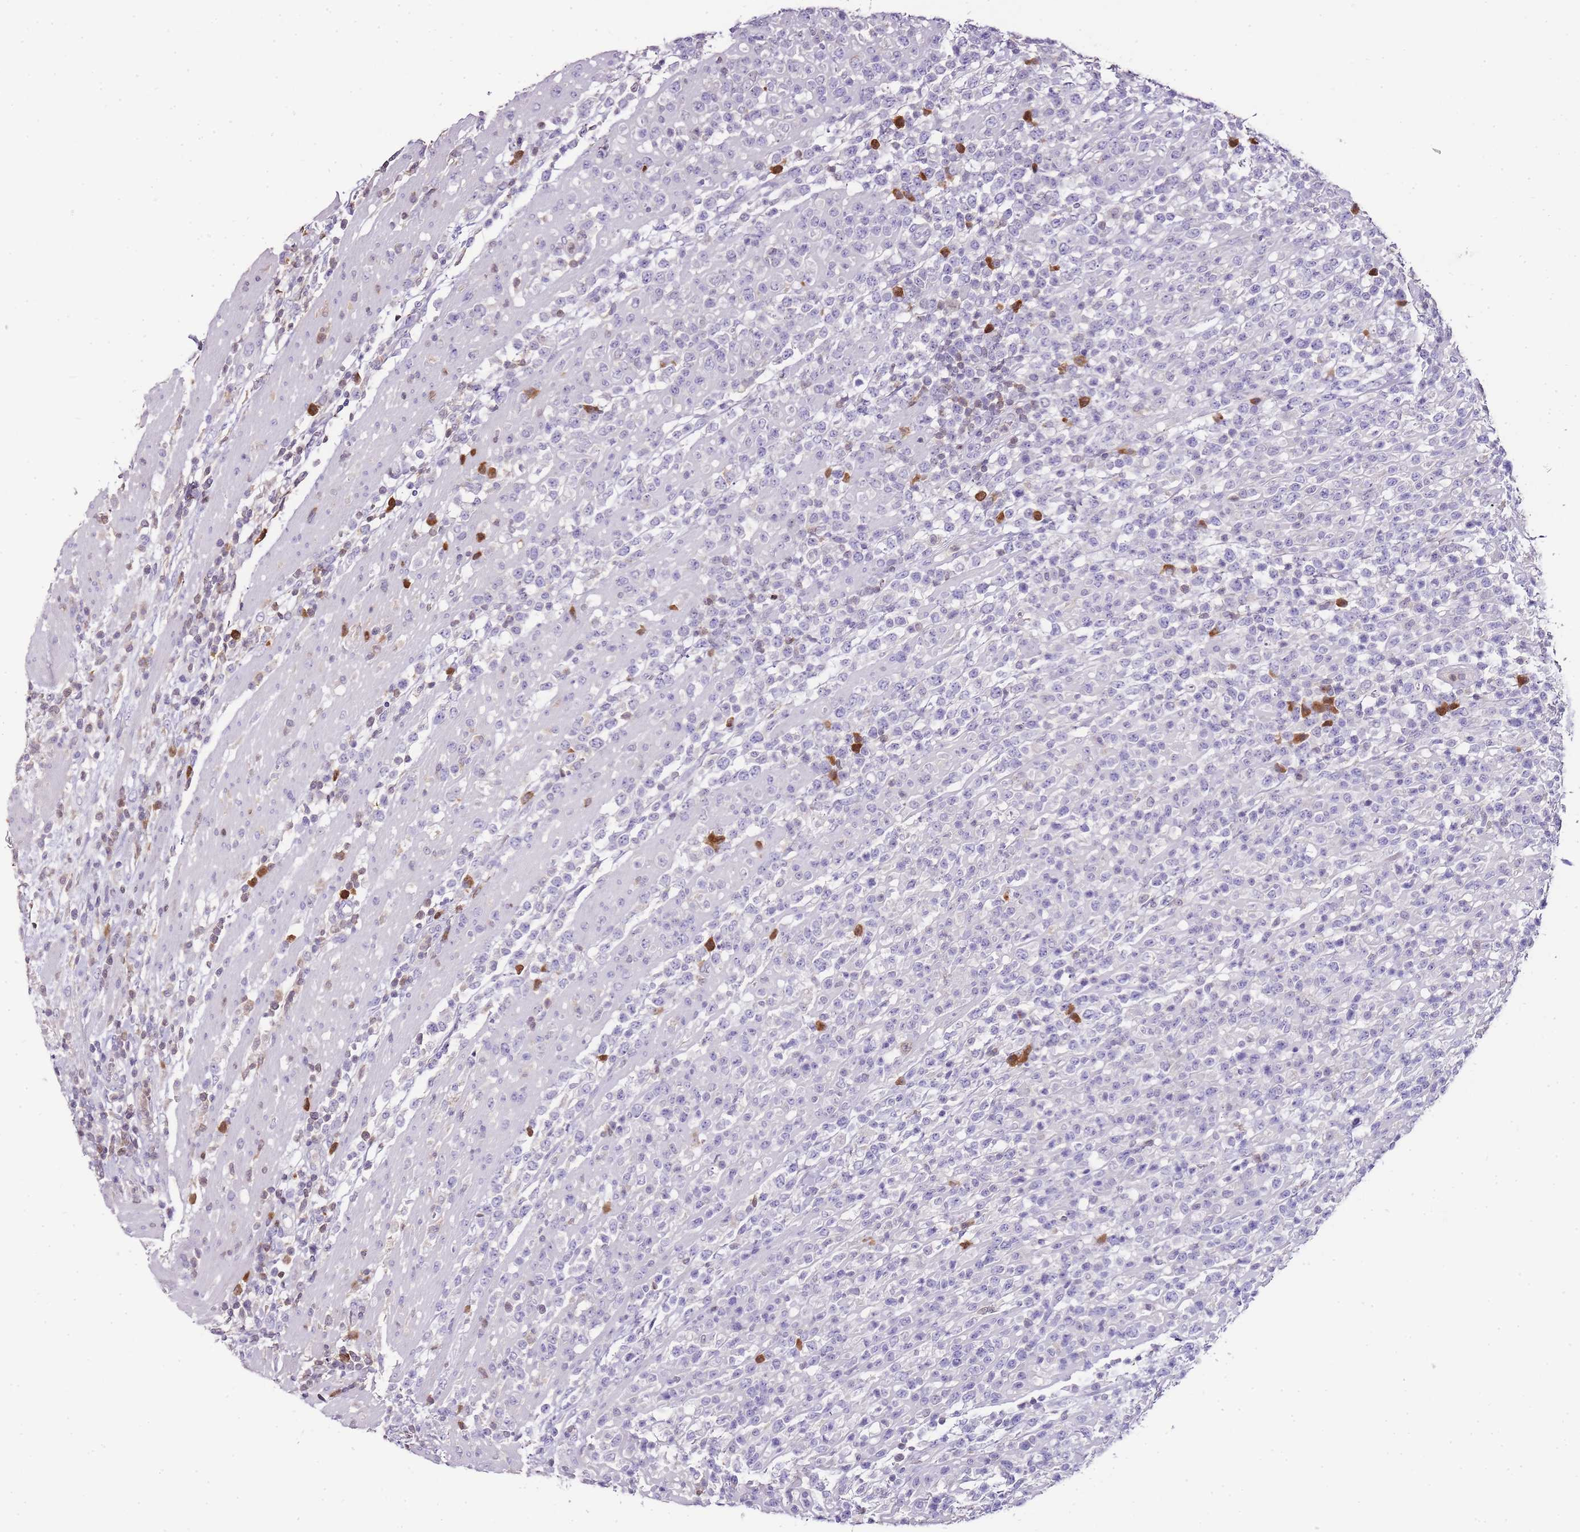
{"staining": {"intensity": "negative", "quantity": "none", "location": "none"}, "tissue": "lymphoma", "cell_type": "Tumor cells", "image_type": "cancer", "snomed": [{"axis": "morphology", "description": "Malignant lymphoma, non-Hodgkin's type, High grade"}, {"axis": "topography", "description": "Colon"}], "caption": "Tumor cells are negative for brown protein staining in lymphoma.", "gene": "ZBP1", "patient": {"sex": "female", "age": 53}}